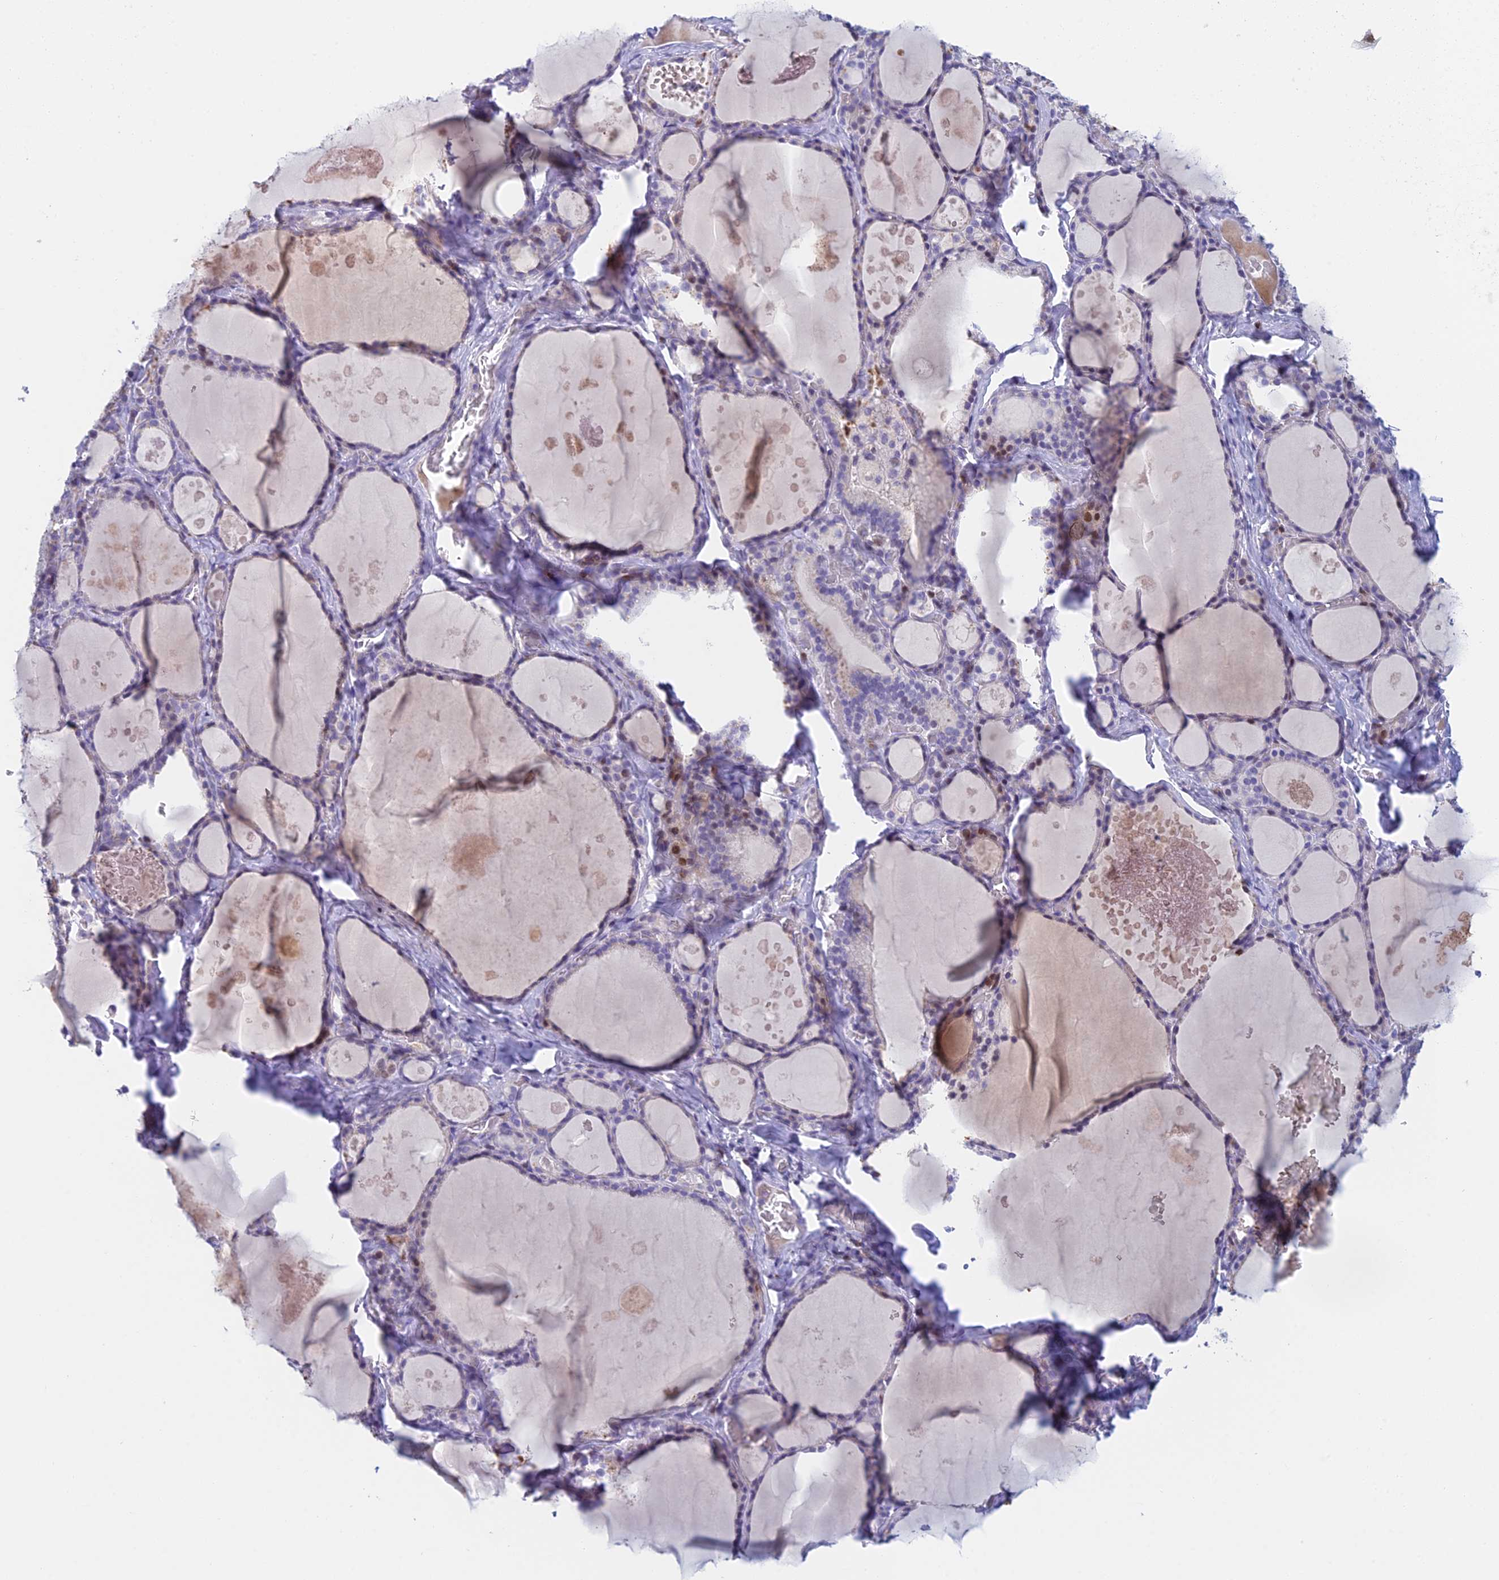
{"staining": {"intensity": "negative", "quantity": "none", "location": "none"}, "tissue": "thyroid gland", "cell_type": "Glandular cells", "image_type": "normal", "snomed": [{"axis": "morphology", "description": "Normal tissue, NOS"}, {"axis": "topography", "description": "Thyroid gland"}], "caption": "Human thyroid gland stained for a protein using immunohistochemistry displays no positivity in glandular cells.", "gene": "REXO5", "patient": {"sex": "male", "age": 56}}